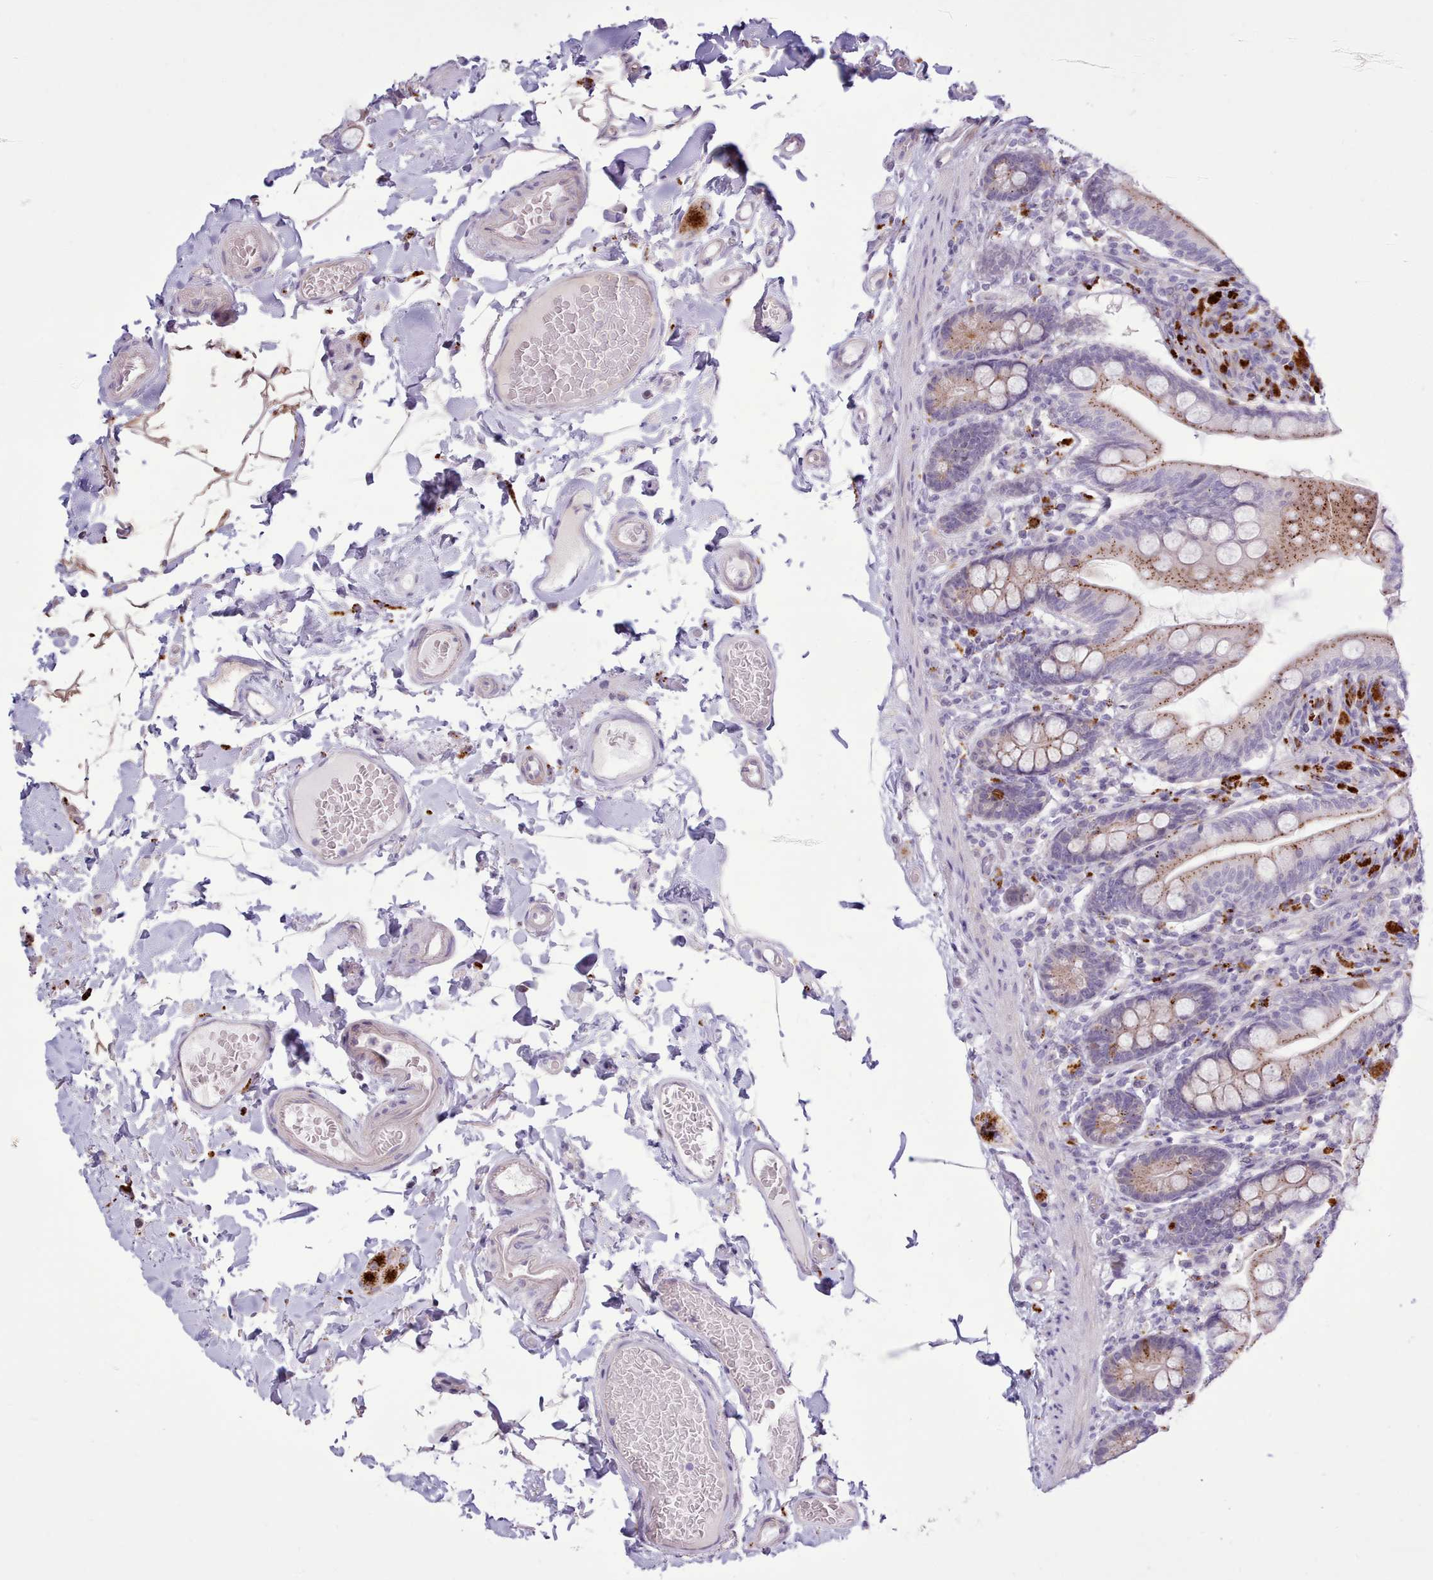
{"staining": {"intensity": "moderate", "quantity": ">75%", "location": "cytoplasmic/membranous"}, "tissue": "small intestine", "cell_type": "Glandular cells", "image_type": "normal", "snomed": [{"axis": "morphology", "description": "Normal tissue, NOS"}, {"axis": "topography", "description": "Small intestine"}], "caption": "Benign small intestine demonstrates moderate cytoplasmic/membranous positivity in approximately >75% of glandular cells.", "gene": "SRD5A1", "patient": {"sex": "female", "age": 64}}